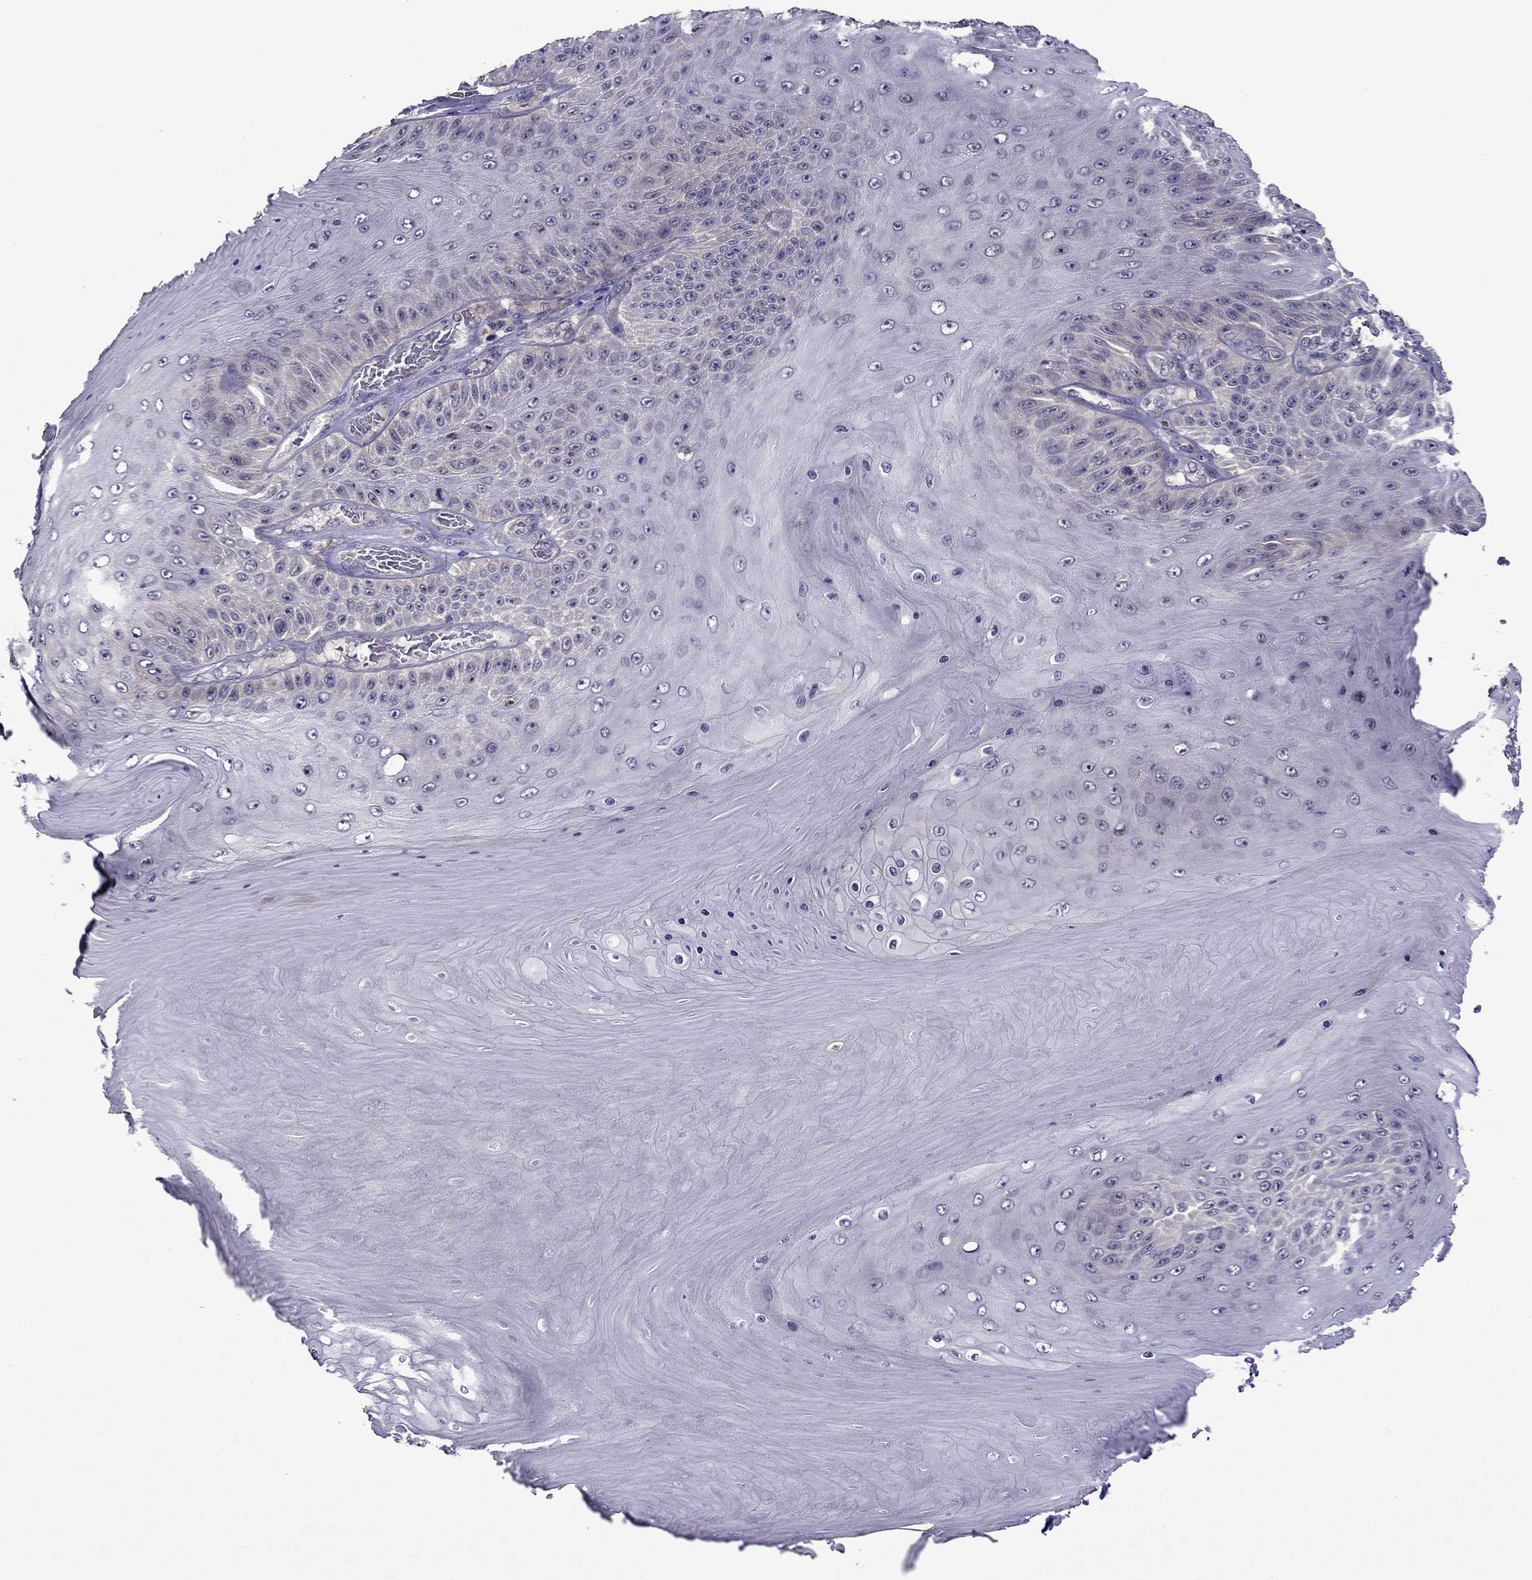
{"staining": {"intensity": "negative", "quantity": "none", "location": "none"}, "tissue": "skin cancer", "cell_type": "Tumor cells", "image_type": "cancer", "snomed": [{"axis": "morphology", "description": "Squamous cell carcinoma, NOS"}, {"axis": "topography", "description": "Skin"}], "caption": "A micrograph of human skin cancer (squamous cell carcinoma) is negative for staining in tumor cells. (Immunohistochemistry, brightfield microscopy, high magnification).", "gene": "CDK5", "patient": {"sex": "male", "age": 62}}